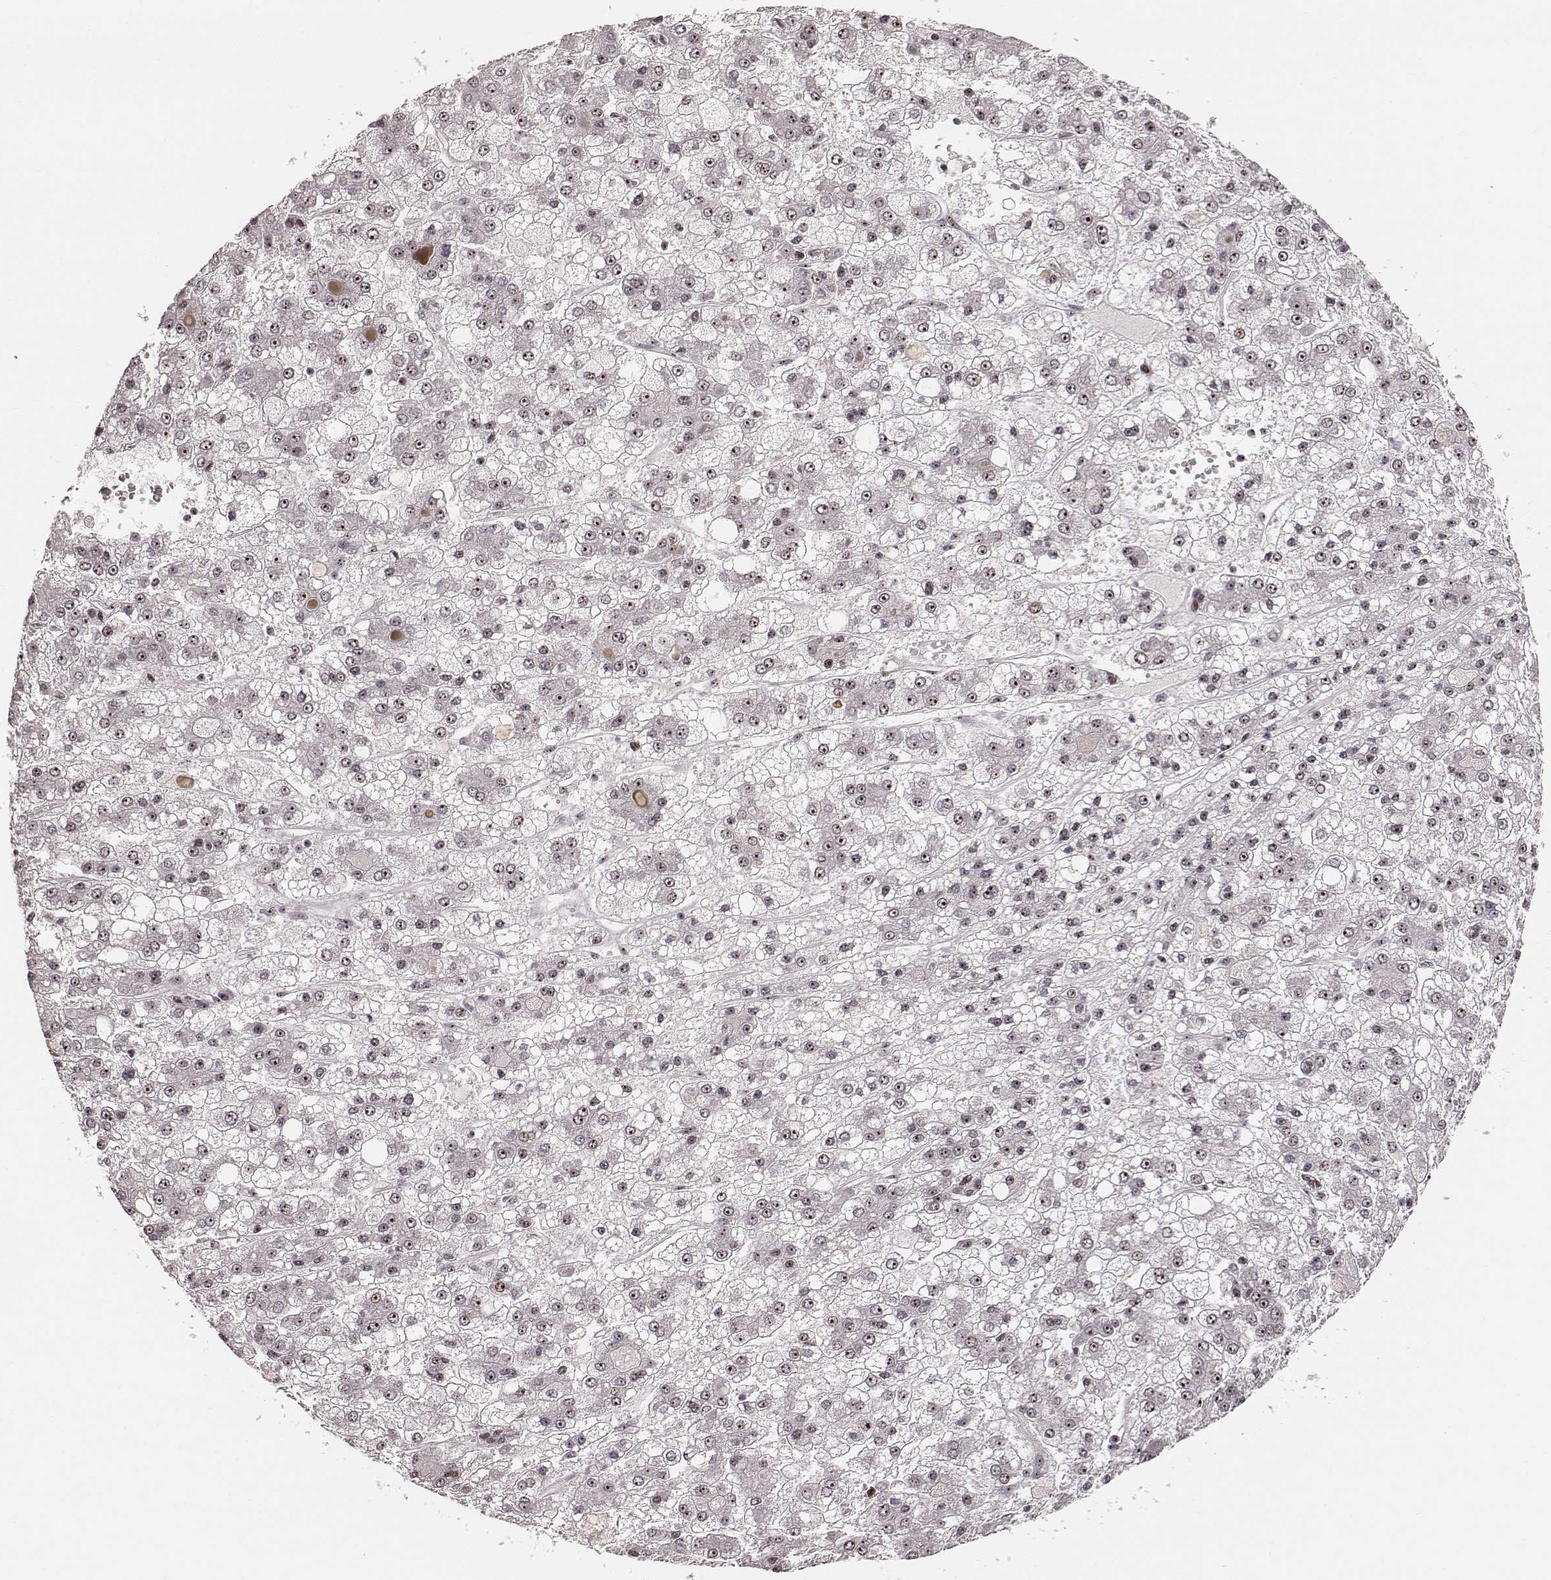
{"staining": {"intensity": "weak", "quantity": ">75%", "location": "nuclear"}, "tissue": "liver cancer", "cell_type": "Tumor cells", "image_type": "cancer", "snomed": [{"axis": "morphology", "description": "Carcinoma, Hepatocellular, NOS"}, {"axis": "topography", "description": "Liver"}], "caption": "Liver hepatocellular carcinoma tissue shows weak nuclear staining in approximately >75% of tumor cells, visualized by immunohistochemistry.", "gene": "NOP56", "patient": {"sex": "male", "age": 73}}